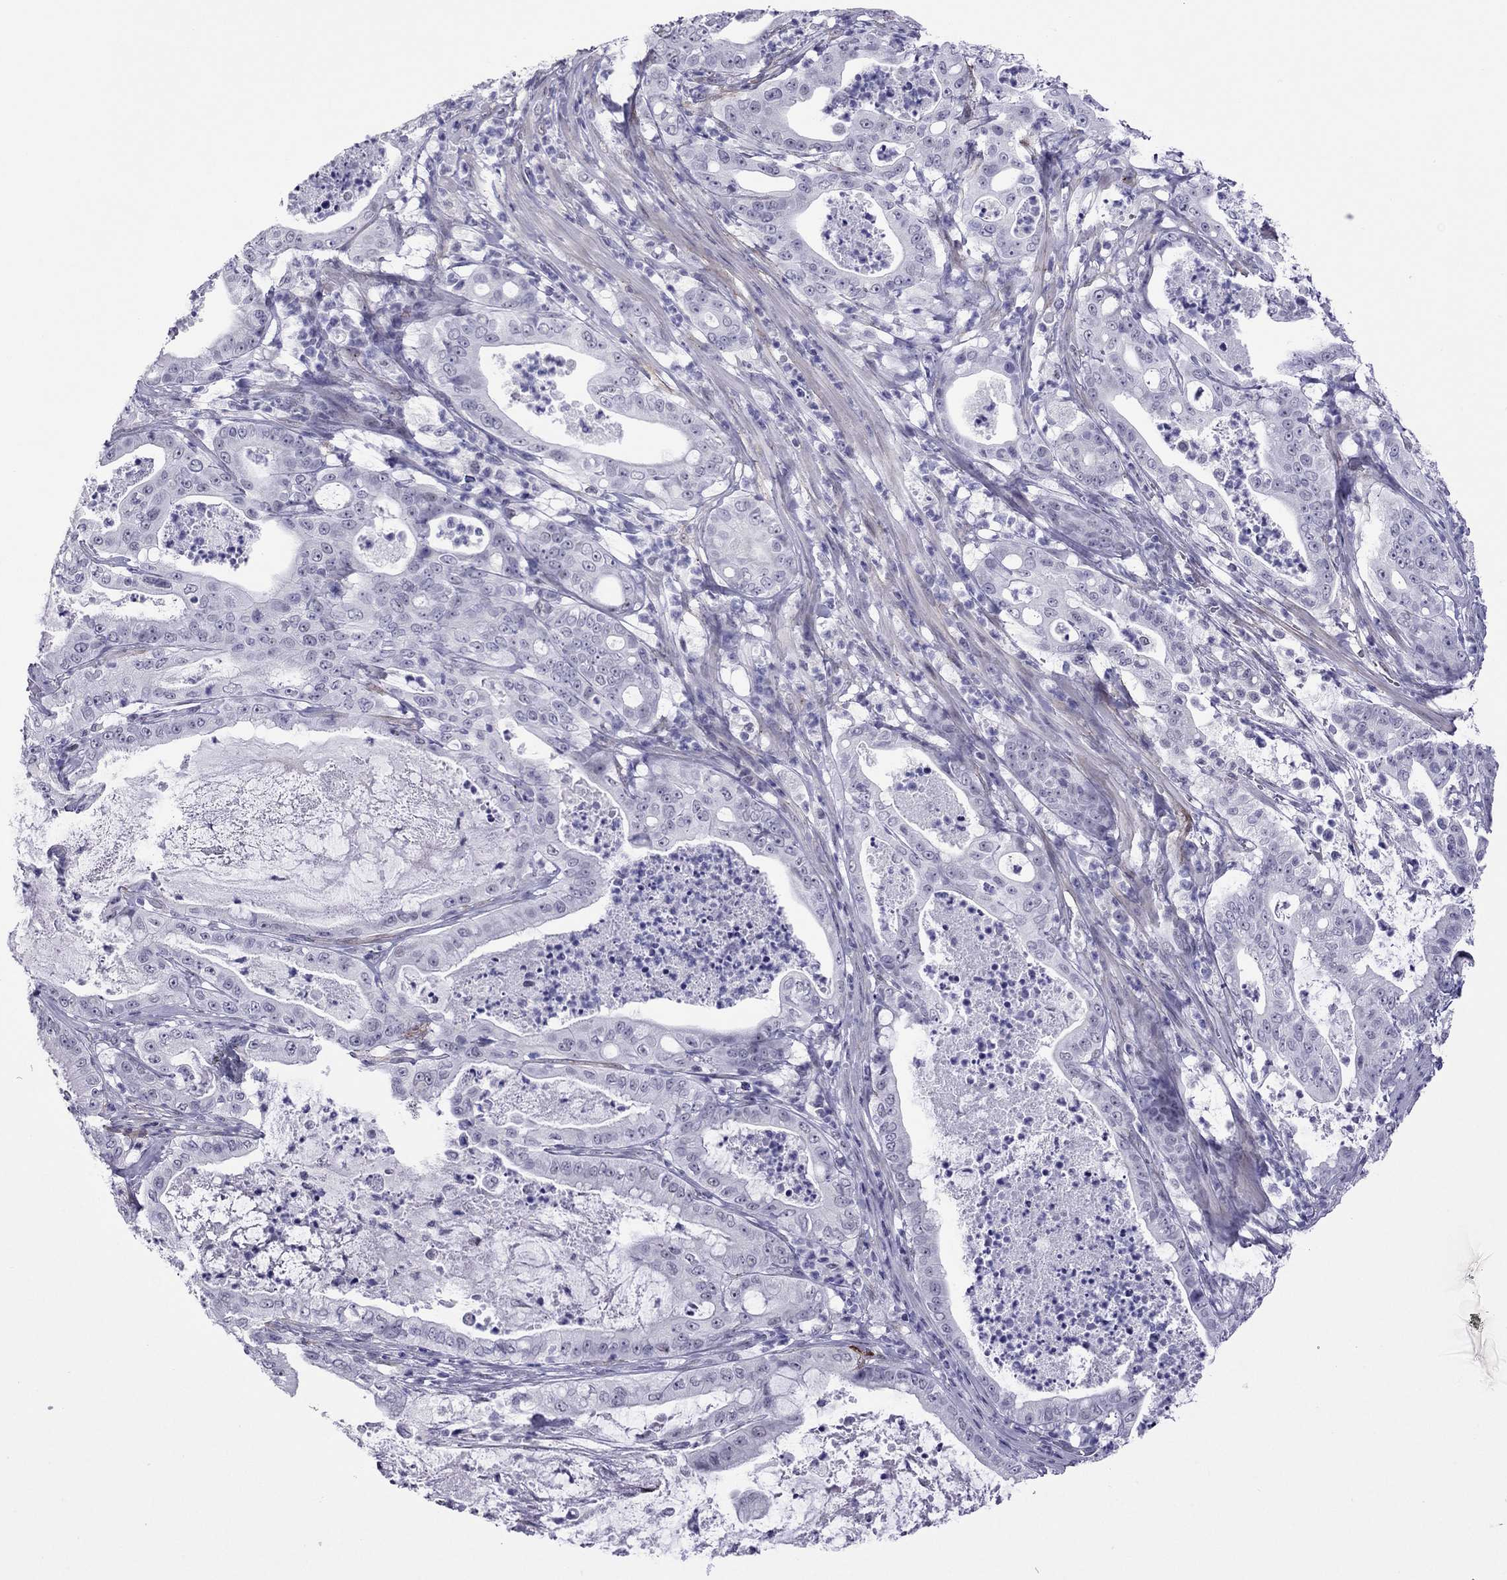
{"staining": {"intensity": "negative", "quantity": "none", "location": "none"}, "tissue": "pancreatic cancer", "cell_type": "Tumor cells", "image_type": "cancer", "snomed": [{"axis": "morphology", "description": "Adenocarcinoma, NOS"}, {"axis": "topography", "description": "Pancreas"}], "caption": "Pancreatic cancer (adenocarcinoma) was stained to show a protein in brown. There is no significant positivity in tumor cells.", "gene": "ZNF646", "patient": {"sex": "male", "age": 71}}